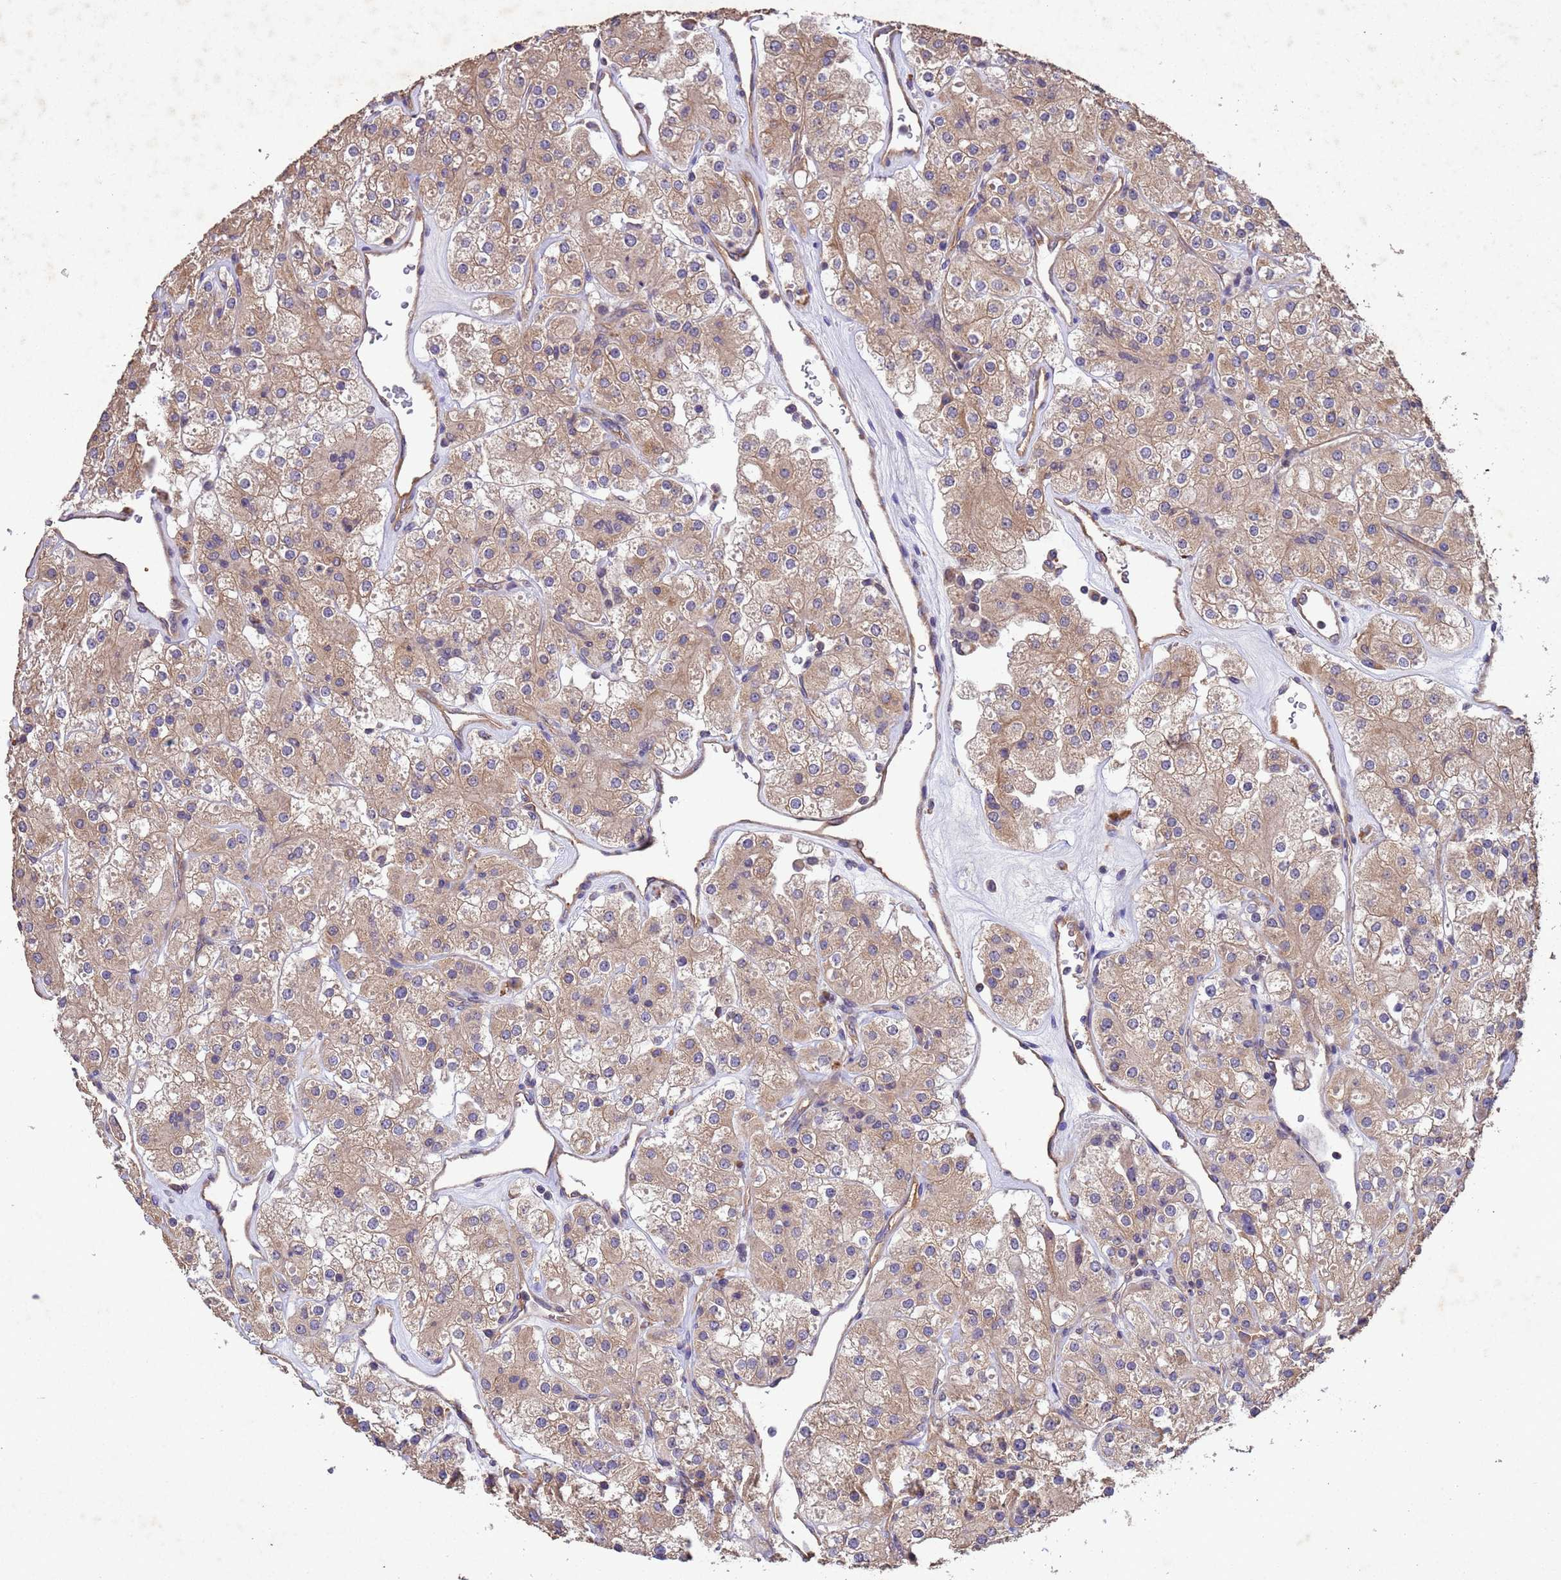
{"staining": {"intensity": "moderate", "quantity": ">75%", "location": "cytoplasmic/membranous"}, "tissue": "renal cancer", "cell_type": "Tumor cells", "image_type": "cancer", "snomed": [{"axis": "morphology", "description": "Adenocarcinoma, NOS"}, {"axis": "topography", "description": "Kidney"}], "caption": "The immunohistochemical stain shows moderate cytoplasmic/membranous expression in tumor cells of adenocarcinoma (renal) tissue. (DAB (3,3'-diaminobenzidine) IHC, brown staining for protein, blue staining for nuclei).", "gene": "MTX3", "patient": {"sex": "male", "age": 77}}